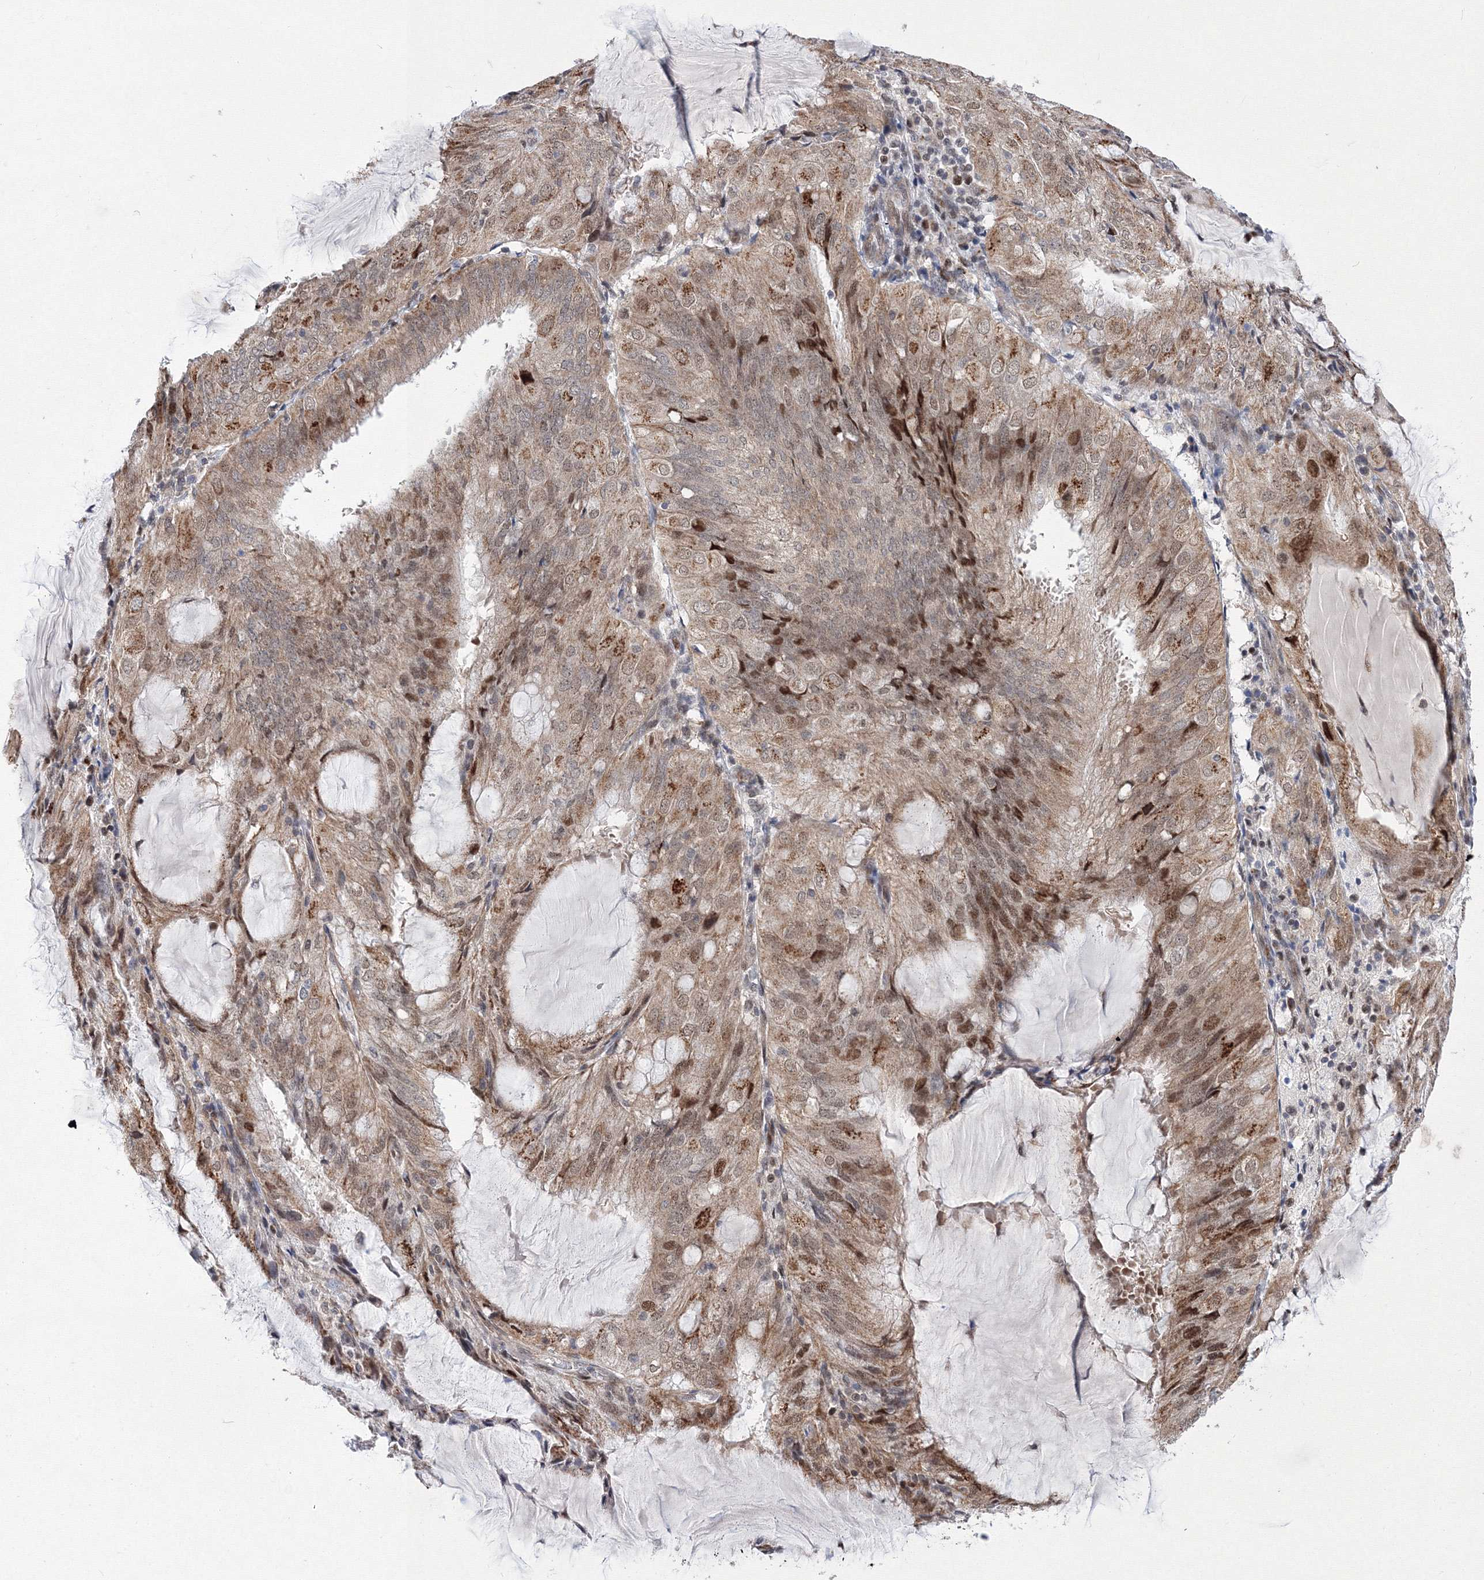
{"staining": {"intensity": "moderate", "quantity": ">75%", "location": "cytoplasmic/membranous,nuclear"}, "tissue": "endometrial cancer", "cell_type": "Tumor cells", "image_type": "cancer", "snomed": [{"axis": "morphology", "description": "Adenocarcinoma, NOS"}, {"axis": "topography", "description": "Endometrium"}], "caption": "Immunohistochemistry (DAB) staining of adenocarcinoma (endometrial) exhibits moderate cytoplasmic/membranous and nuclear protein positivity in about >75% of tumor cells.", "gene": "GPN1", "patient": {"sex": "female", "age": 81}}